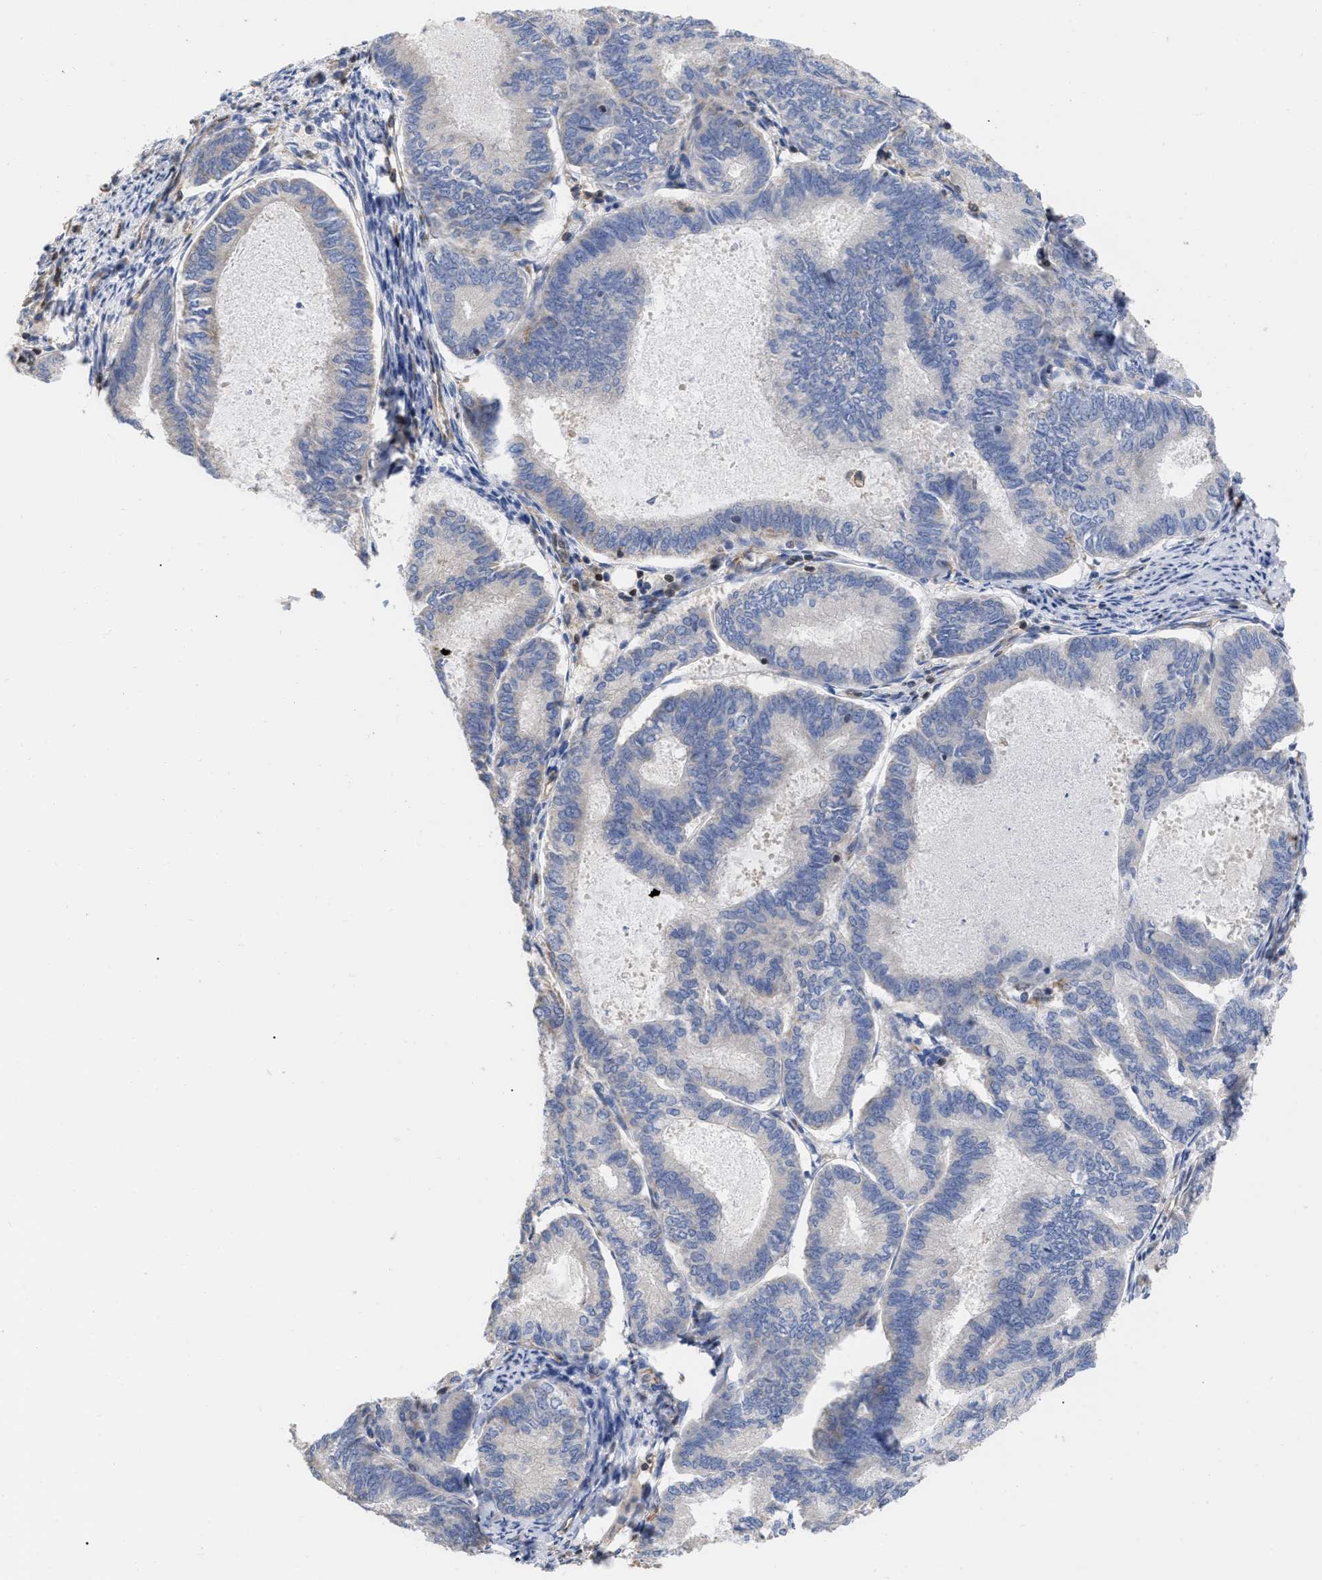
{"staining": {"intensity": "negative", "quantity": "none", "location": "none"}, "tissue": "endometrial cancer", "cell_type": "Tumor cells", "image_type": "cancer", "snomed": [{"axis": "morphology", "description": "Adenocarcinoma, NOS"}, {"axis": "topography", "description": "Endometrium"}], "caption": "High magnification brightfield microscopy of endometrial cancer (adenocarcinoma) stained with DAB (3,3'-diaminobenzidine) (brown) and counterstained with hematoxylin (blue): tumor cells show no significant staining.", "gene": "GIMAP4", "patient": {"sex": "female", "age": 86}}